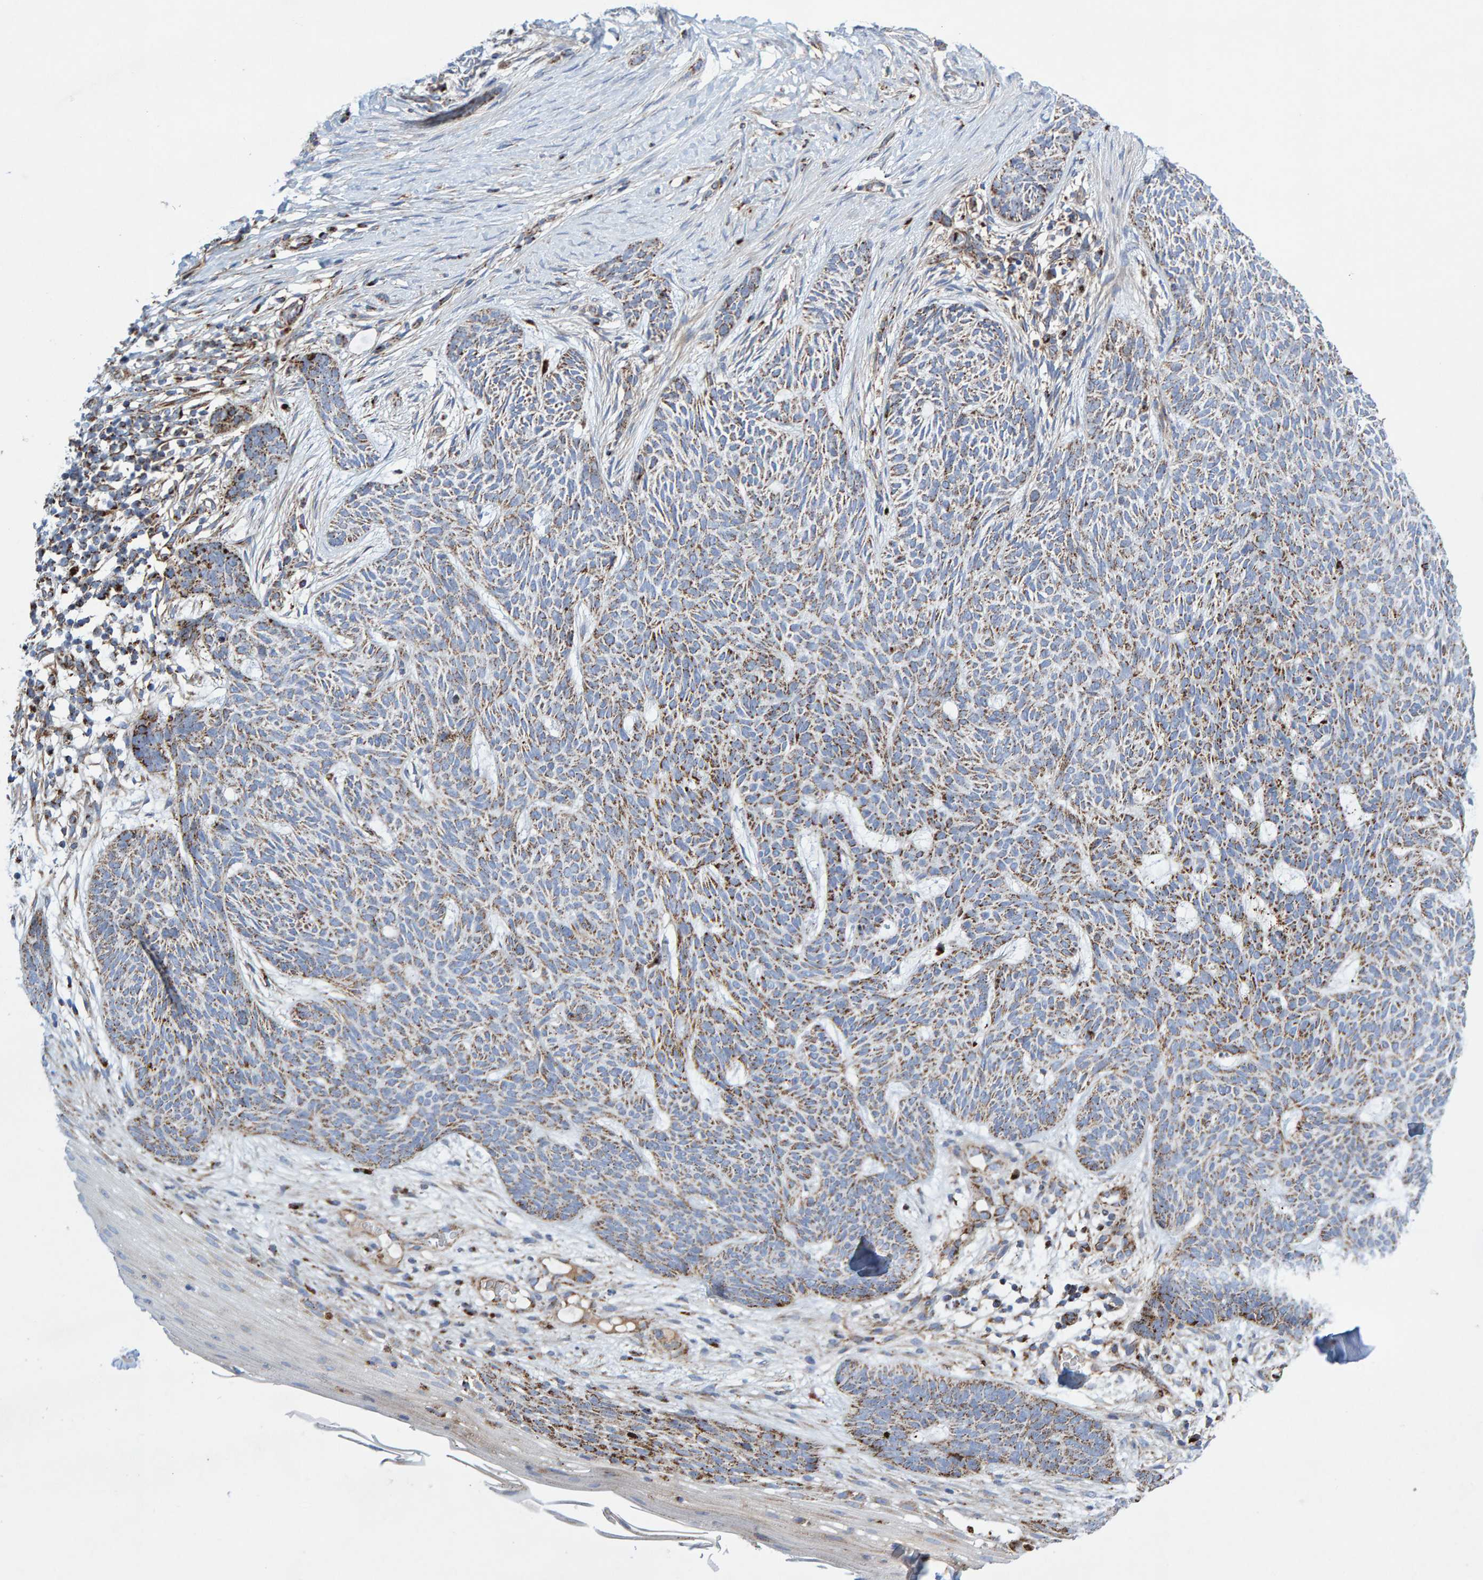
{"staining": {"intensity": "moderate", "quantity": ">75%", "location": "cytoplasmic/membranous"}, "tissue": "skin cancer", "cell_type": "Tumor cells", "image_type": "cancer", "snomed": [{"axis": "morphology", "description": "Basal cell carcinoma"}, {"axis": "topography", "description": "Skin"}], "caption": "Moderate cytoplasmic/membranous protein expression is present in about >75% of tumor cells in basal cell carcinoma (skin).", "gene": "GGTA1", "patient": {"sex": "female", "age": 59}}